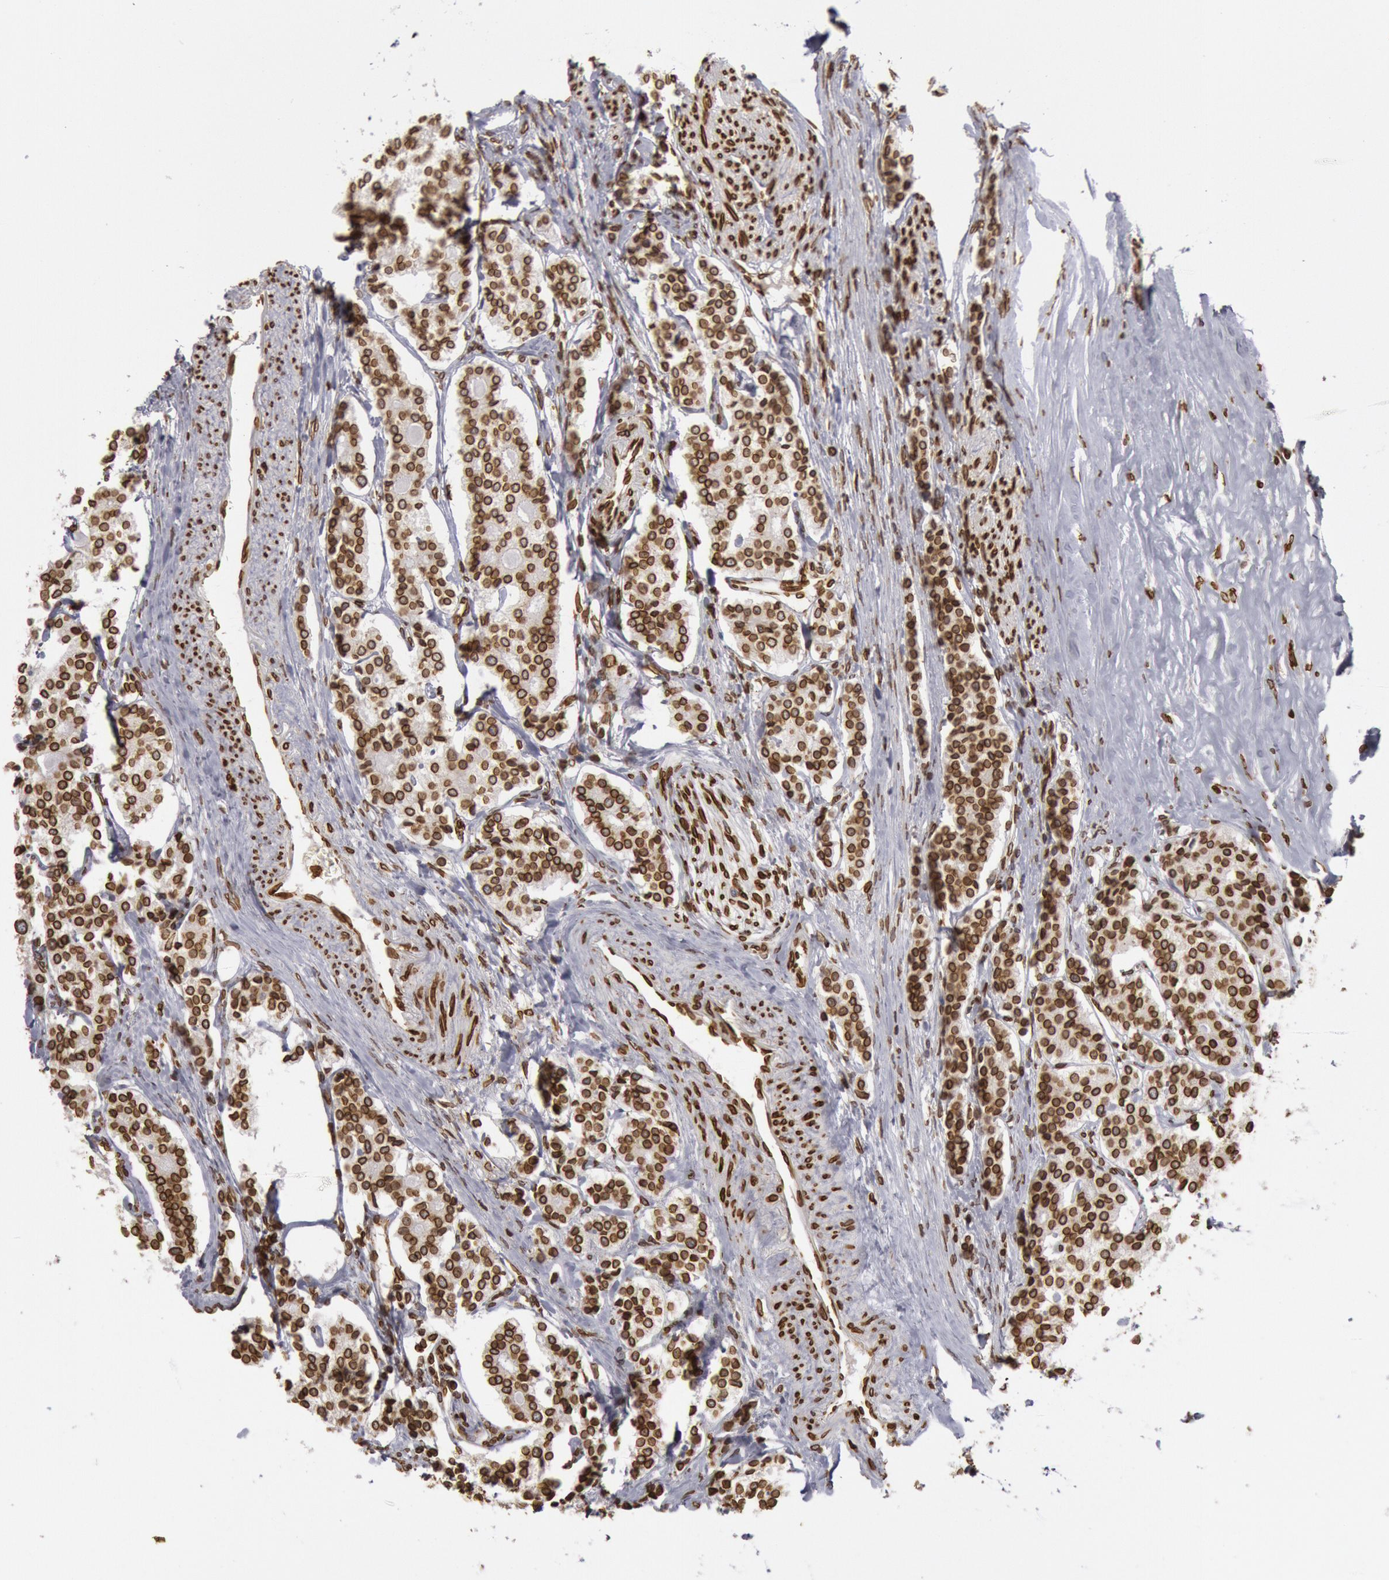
{"staining": {"intensity": "strong", "quantity": ">75%", "location": "cytoplasmic/membranous,nuclear"}, "tissue": "carcinoid", "cell_type": "Tumor cells", "image_type": "cancer", "snomed": [{"axis": "morphology", "description": "Carcinoid, malignant, NOS"}, {"axis": "topography", "description": "Small intestine"}], "caption": "A histopathology image of carcinoid (malignant) stained for a protein reveals strong cytoplasmic/membranous and nuclear brown staining in tumor cells.", "gene": "SUN2", "patient": {"sex": "male", "age": 63}}